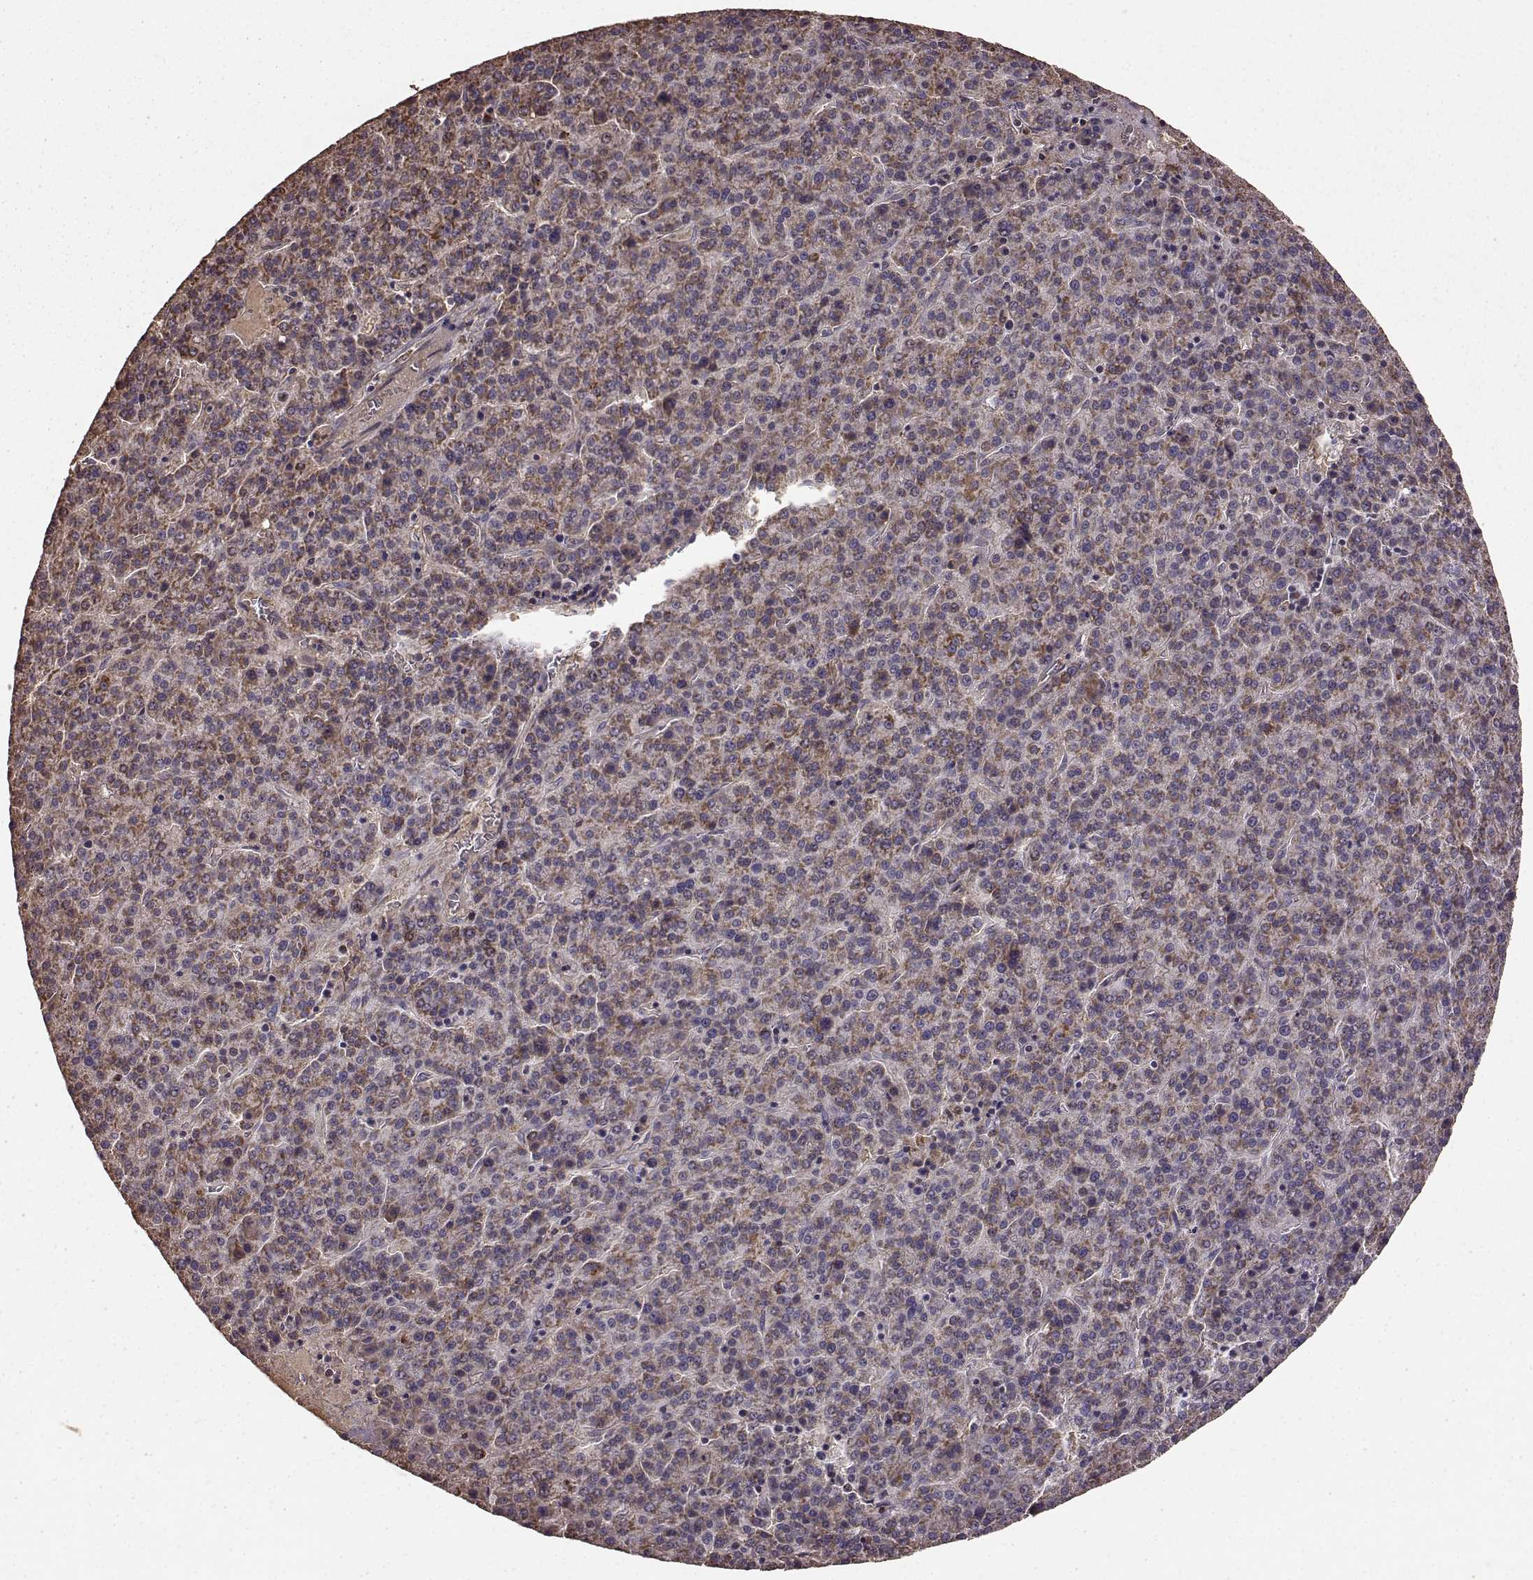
{"staining": {"intensity": "moderate", "quantity": ">75%", "location": "cytoplasmic/membranous"}, "tissue": "liver cancer", "cell_type": "Tumor cells", "image_type": "cancer", "snomed": [{"axis": "morphology", "description": "Carcinoma, Hepatocellular, NOS"}, {"axis": "topography", "description": "Liver"}], "caption": "Liver hepatocellular carcinoma stained with DAB IHC displays medium levels of moderate cytoplasmic/membranous expression in about >75% of tumor cells.", "gene": "PTGES2", "patient": {"sex": "female", "age": 58}}